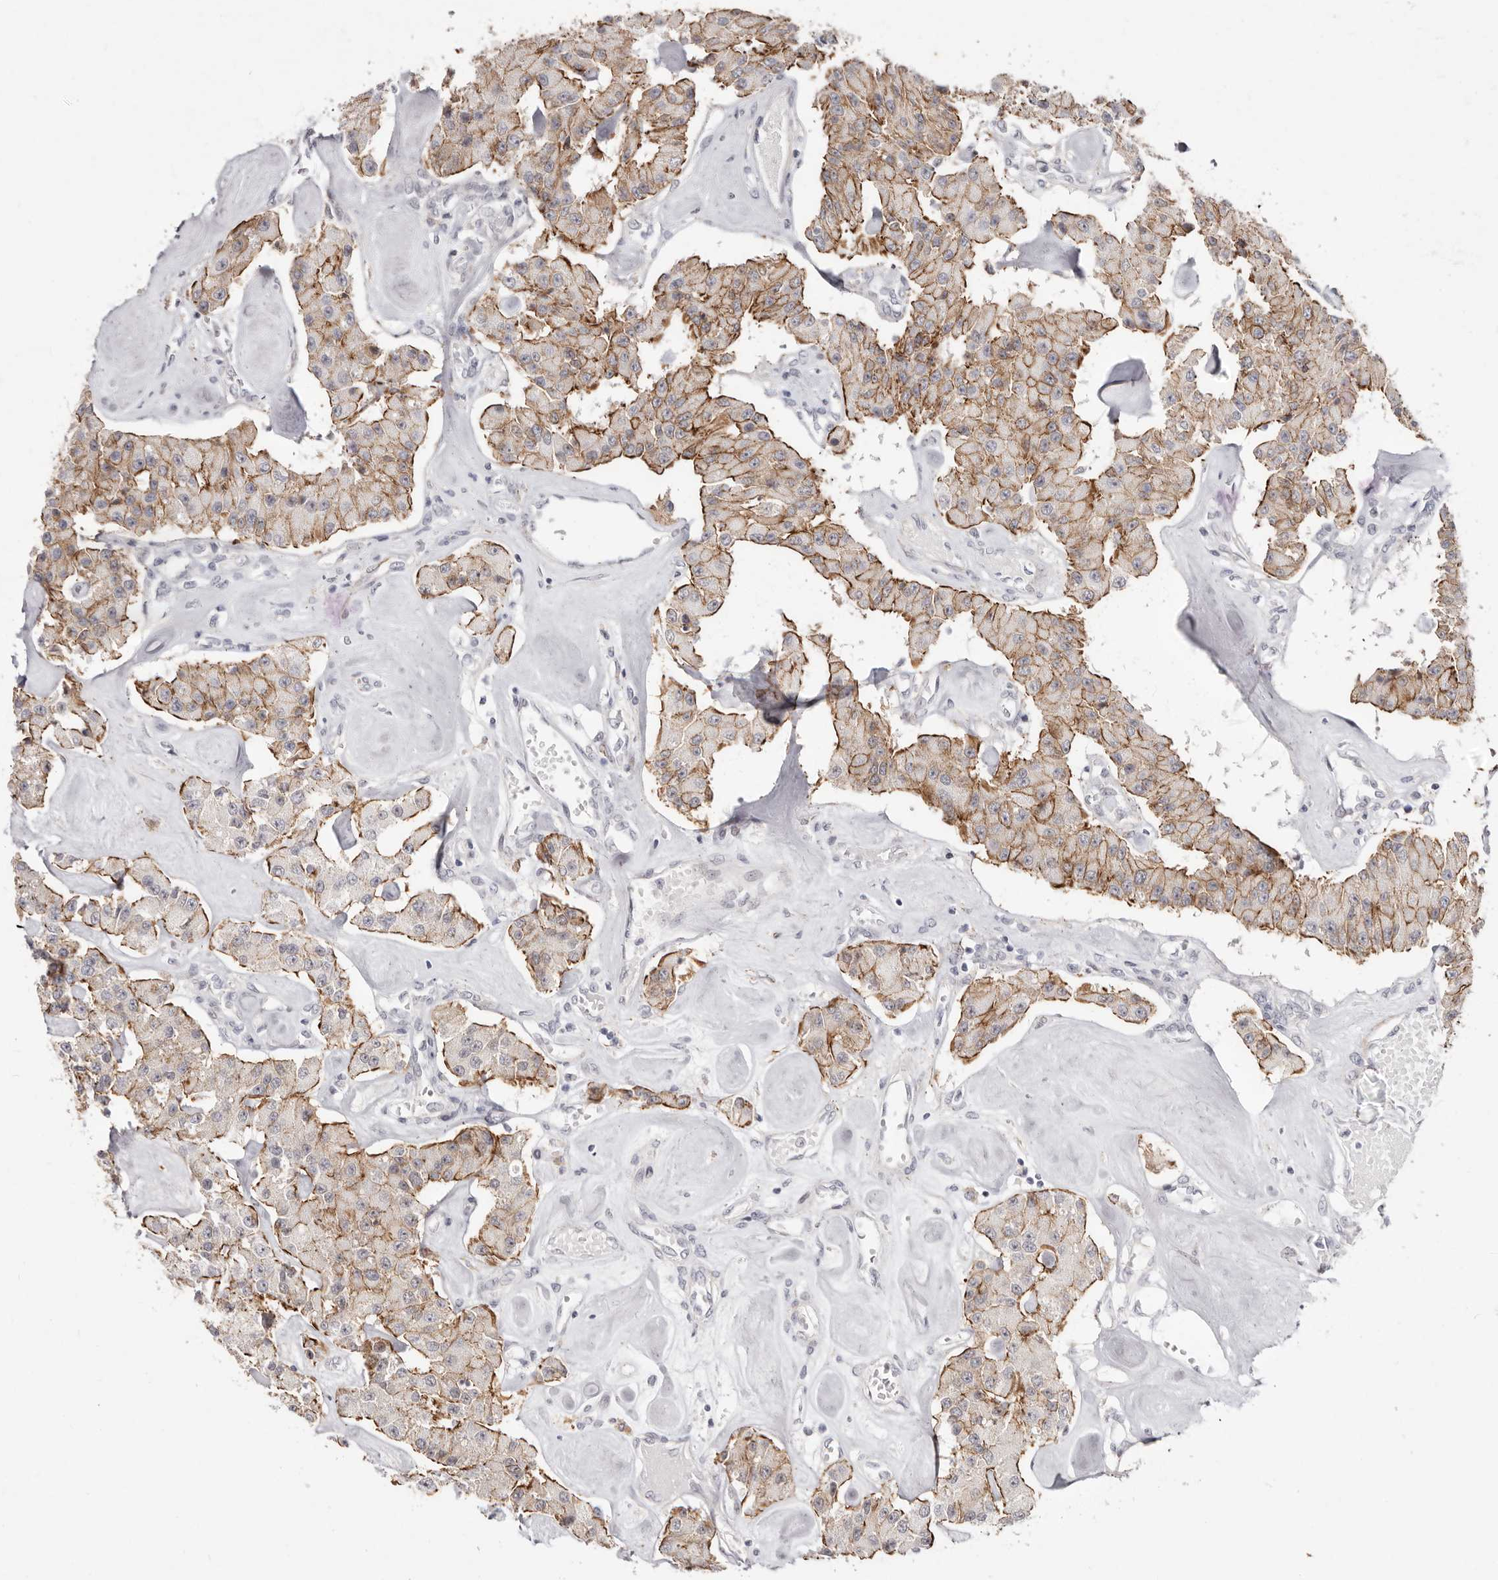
{"staining": {"intensity": "moderate", "quantity": ">75%", "location": "cytoplasmic/membranous"}, "tissue": "carcinoid", "cell_type": "Tumor cells", "image_type": "cancer", "snomed": [{"axis": "morphology", "description": "Carcinoid, malignant, NOS"}, {"axis": "topography", "description": "Pancreas"}], "caption": "A medium amount of moderate cytoplasmic/membranous expression is appreciated in about >75% of tumor cells in carcinoid tissue.", "gene": "SZT2", "patient": {"sex": "male", "age": 41}}